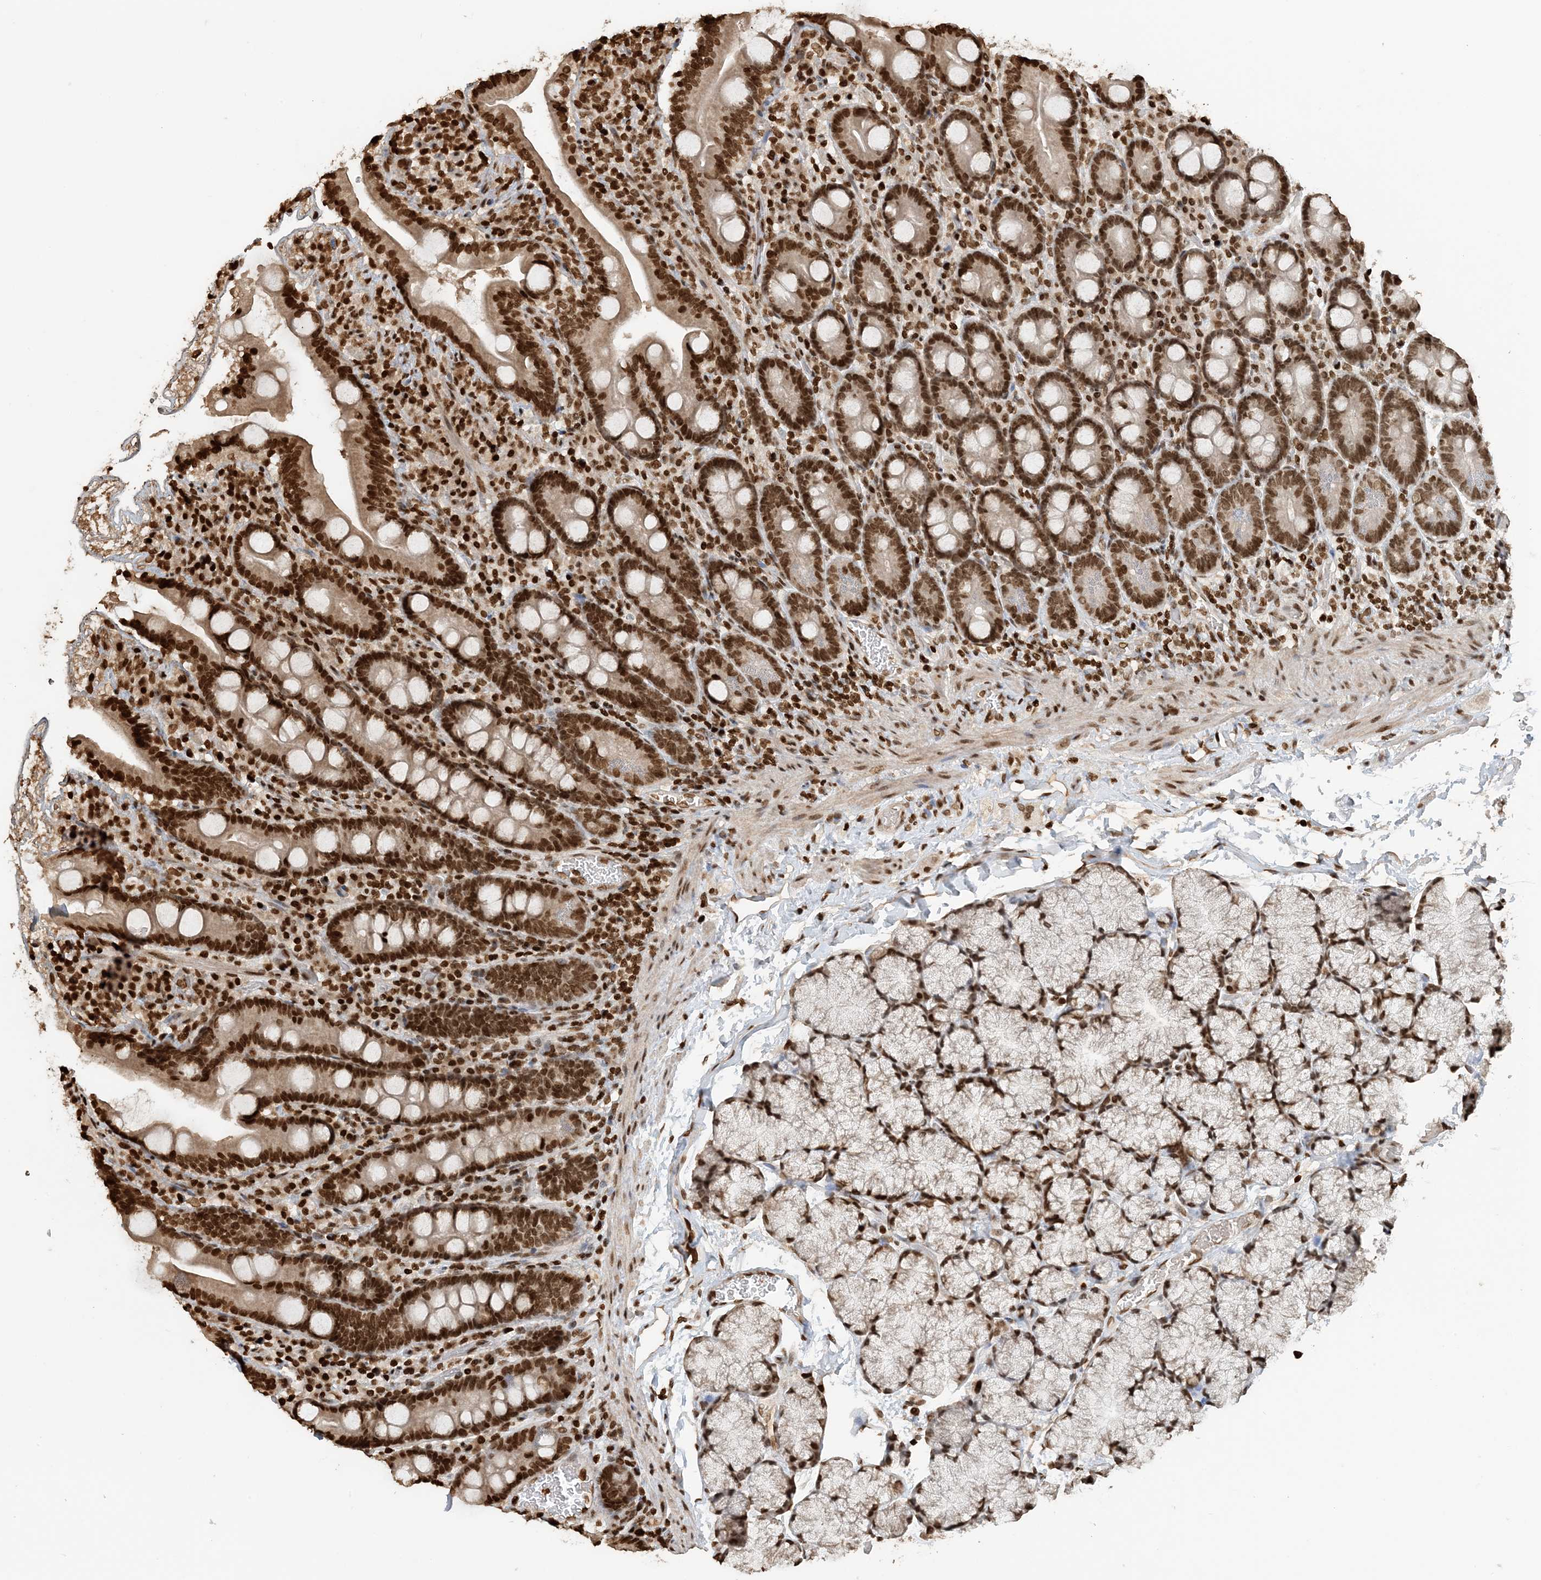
{"staining": {"intensity": "strong", "quantity": ">75%", "location": "nuclear"}, "tissue": "duodenum", "cell_type": "Glandular cells", "image_type": "normal", "snomed": [{"axis": "morphology", "description": "Normal tissue, NOS"}, {"axis": "topography", "description": "Duodenum"}], "caption": "This micrograph displays IHC staining of normal duodenum, with high strong nuclear expression in approximately >75% of glandular cells.", "gene": "H3", "patient": {"sex": "male", "age": 35}}